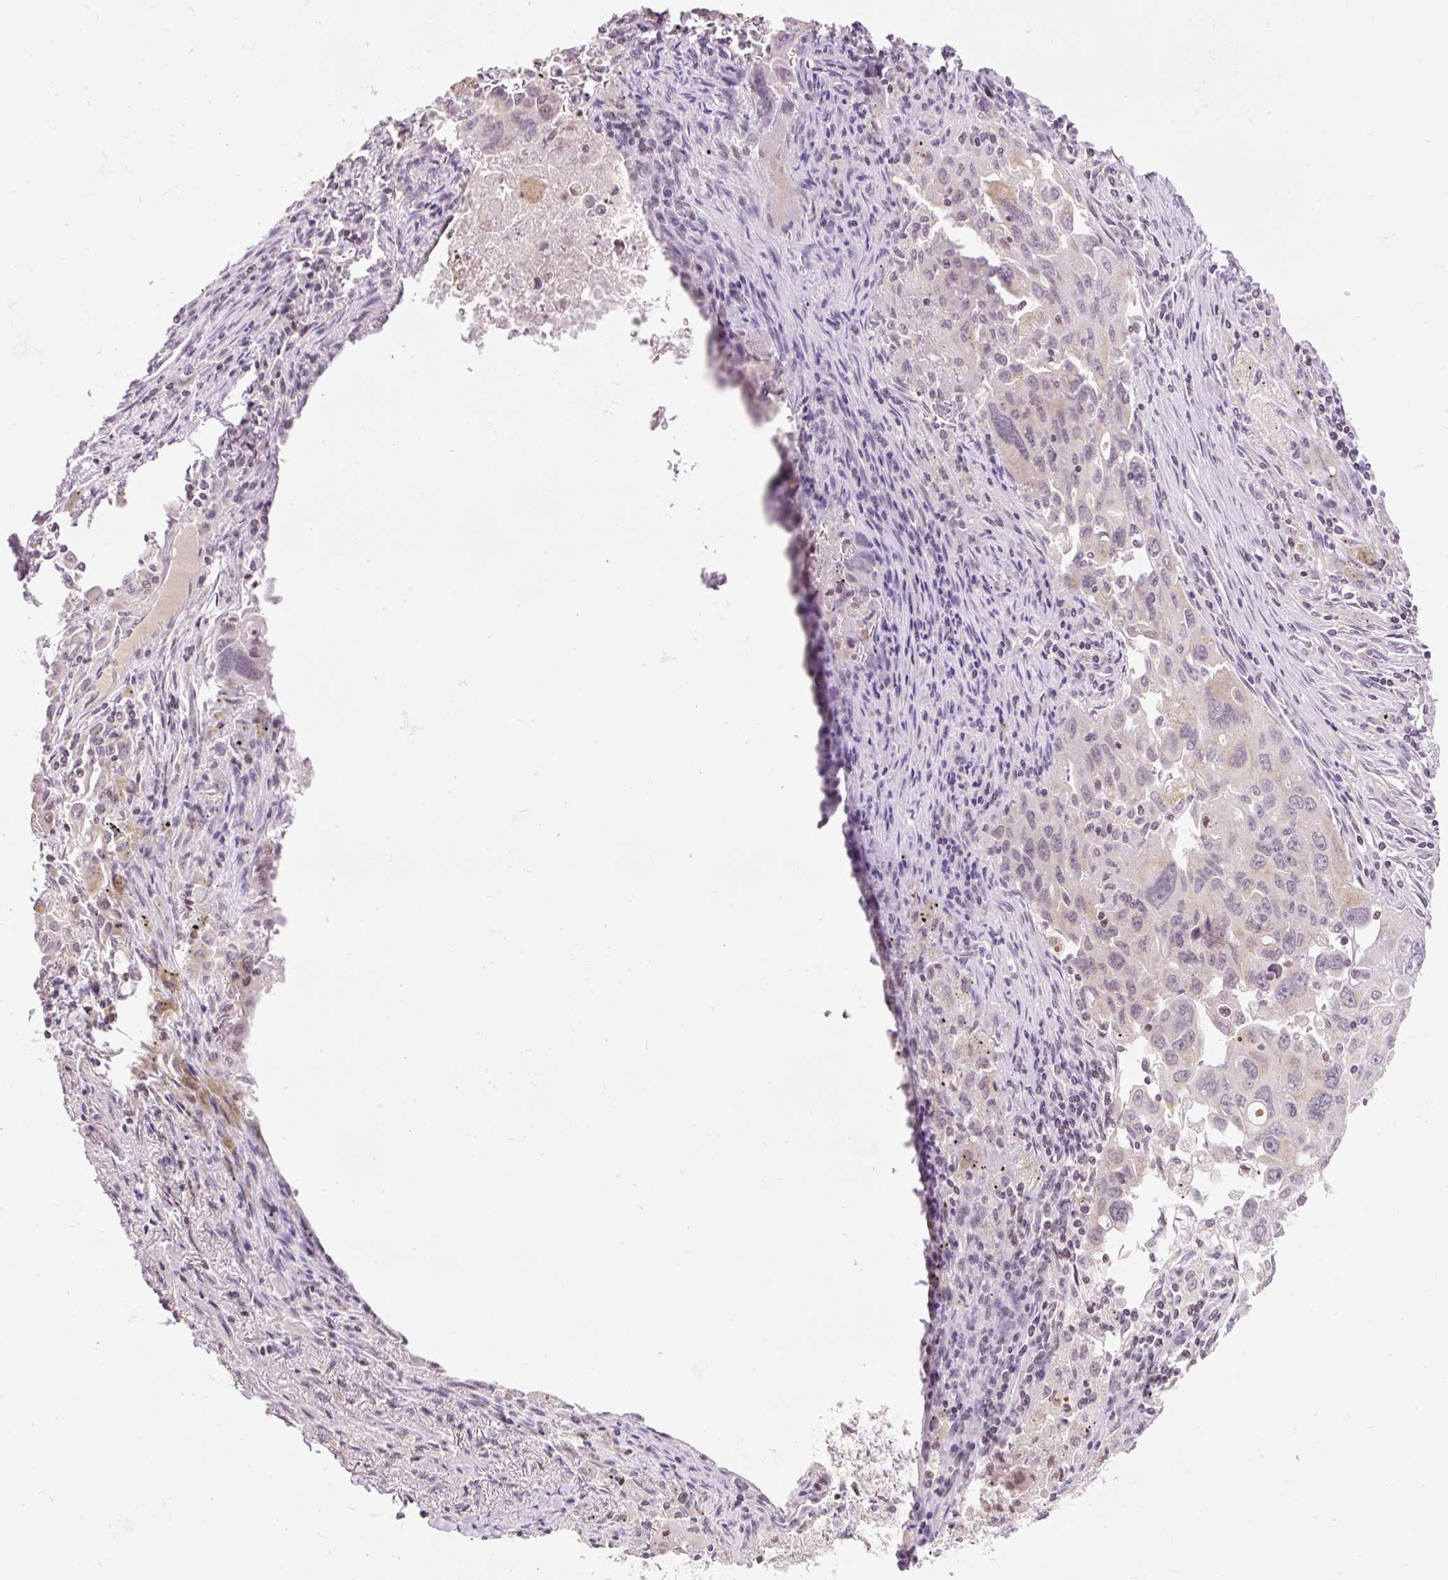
{"staining": {"intensity": "negative", "quantity": "none", "location": "none"}, "tissue": "lung cancer", "cell_type": "Tumor cells", "image_type": "cancer", "snomed": [{"axis": "morphology", "description": "Adenocarcinoma, NOS"}, {"axis": "morphology", "description": "Adenocarcinoma, metastatic, NOS"}, {"axis": "topography", "description": "Lymph node"}, {"axis": "topography", "description": "Lung"}], "caption": "A histopathology image of adenocarcinoma (lung) stained for a protein shows no brown staining in tumor cells.", "gene": "ABHD11", "patient": {"sex": "female", "age": 42}}